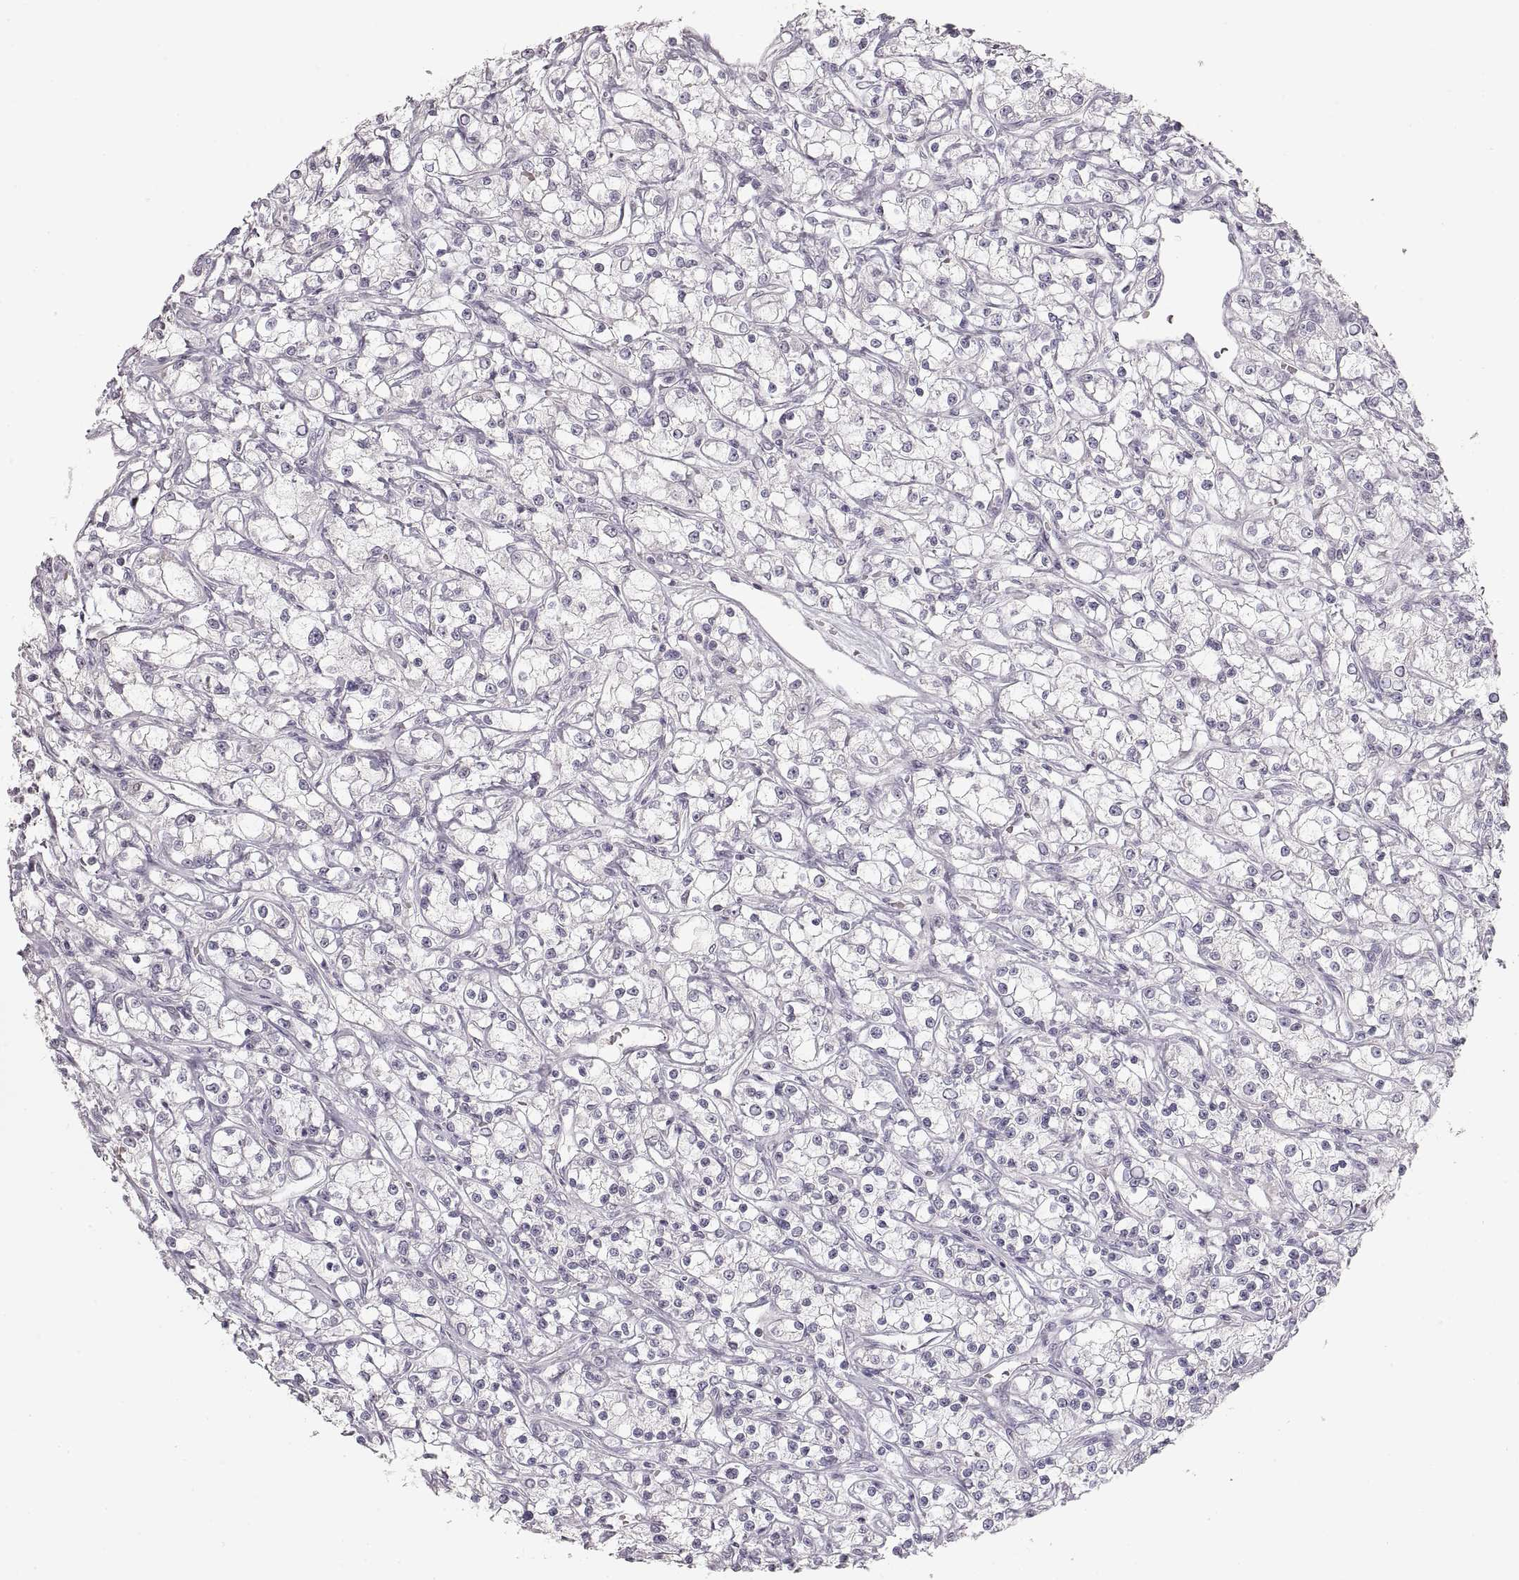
{"staining": {"intensity": "negative", "quantity": "none", "location": "none"}, "tissue": "renal cancer", "cell_type": "Tumor cells", "image_type": "cancer", "snomed": [{"axis": "morphology", "description": "Adenocarcinoma, NOS"}, {"axis": "topography", "description": "Kidney"}], "caption": "Immunohistochemistry (IHC) histopathology image of neoplastic tissue: human renal cancer stained with DAB (3,3'-diaminobenzidine) displays no significant protein staining in tumor cells. (DAB (3,3'-diaminobenzidine) IHC, high magnification).", "gene": "PCSK2", "patient": {"sex": "female", "age": 59}}